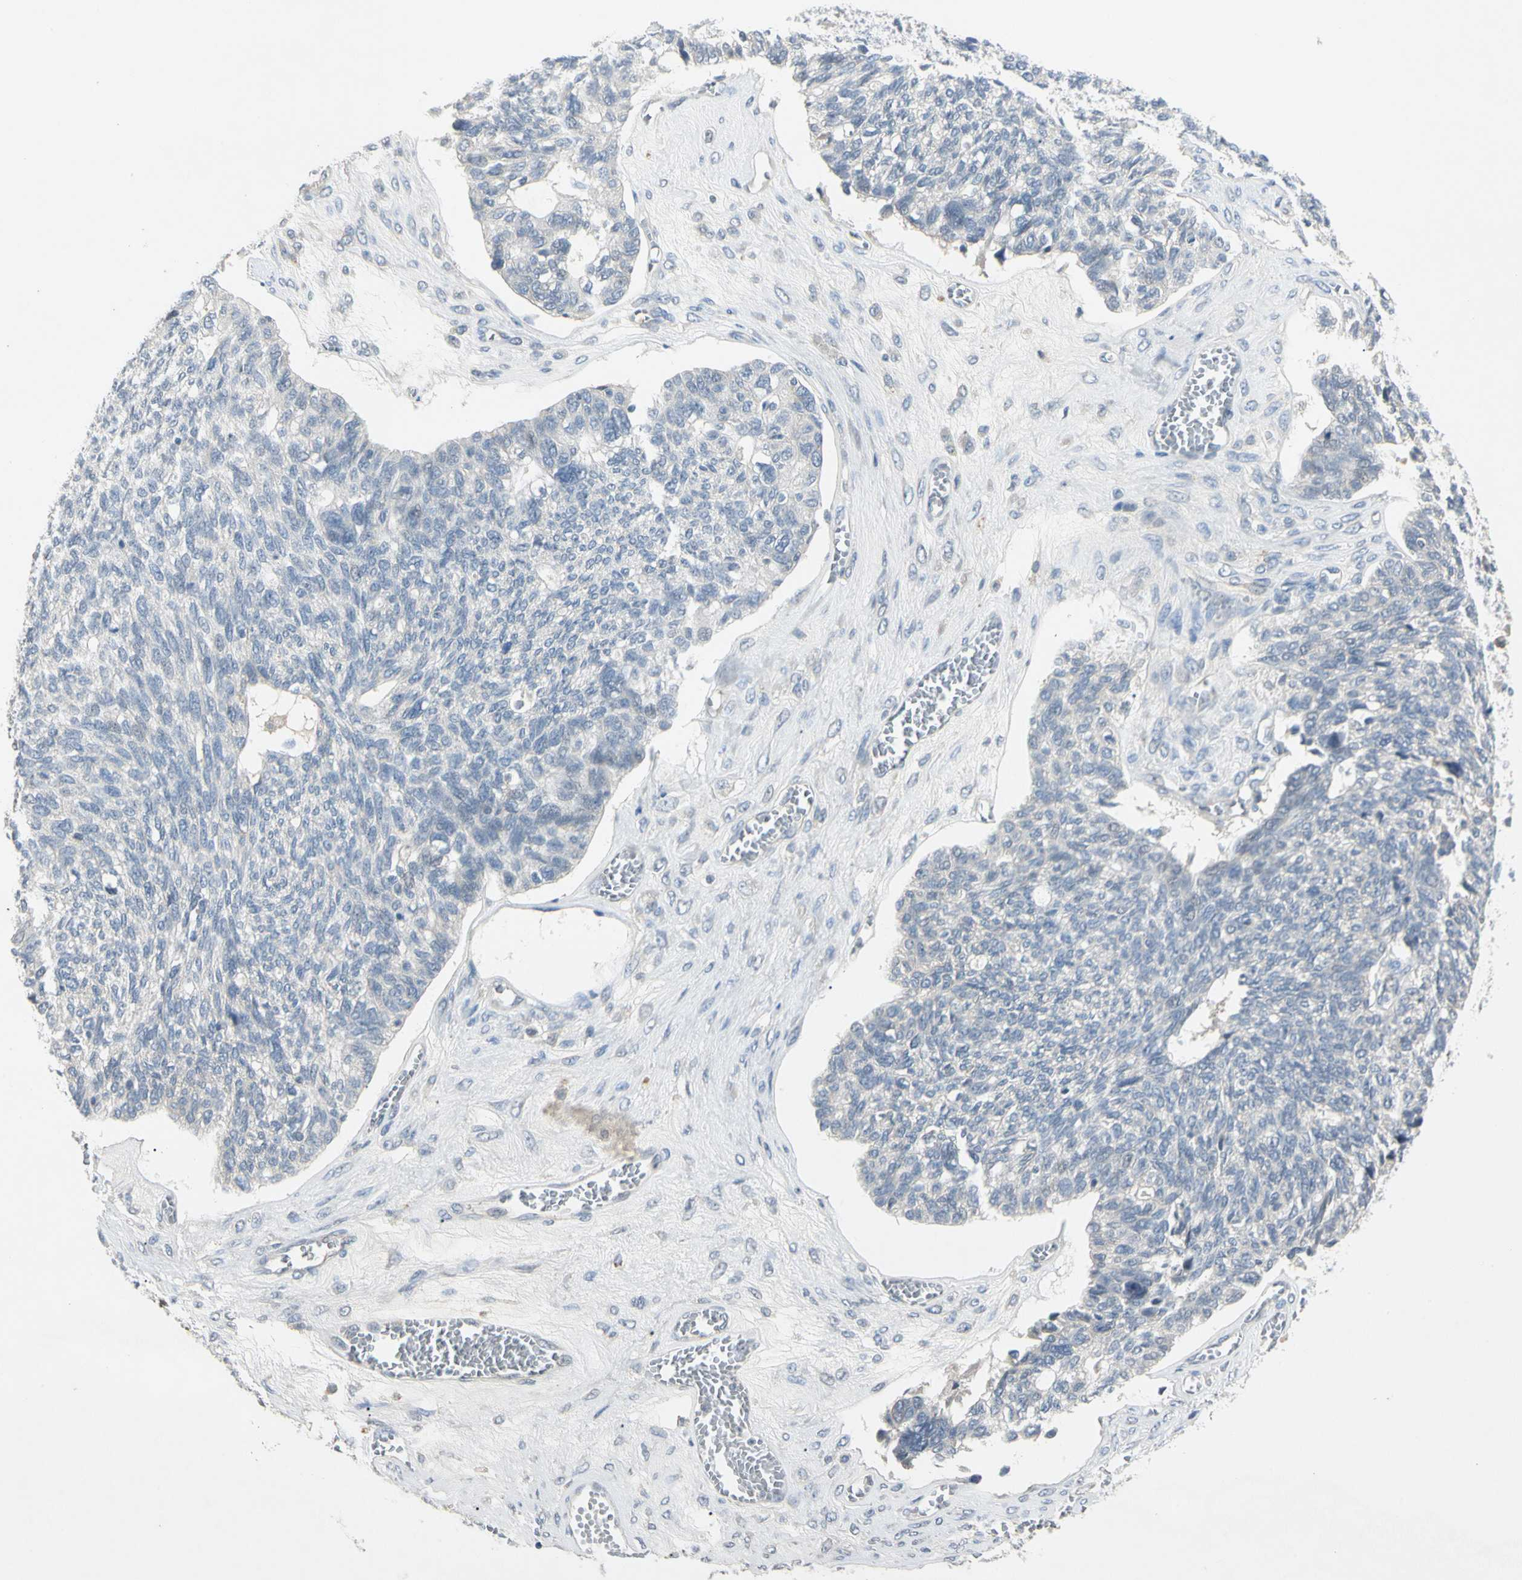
{"staining": {"intensity": "negative", "quantity": "none", "location": "none"}, "tissue": "ovarian cancer", "cell_type": "Tumor cells", "image_type": "cancer", "snomed": [{"axis": "morphology", "description": "Cystadenocarcinoma, serous, NOS"}, {"axis": "topography", "description": "Ovary"}], "caption": "Tumor cells show no significant protein staining in ovarian serous cystadenocarcinoma.", "gene": "PRSS21", "patient": {"sex": "female", "age": 79}}